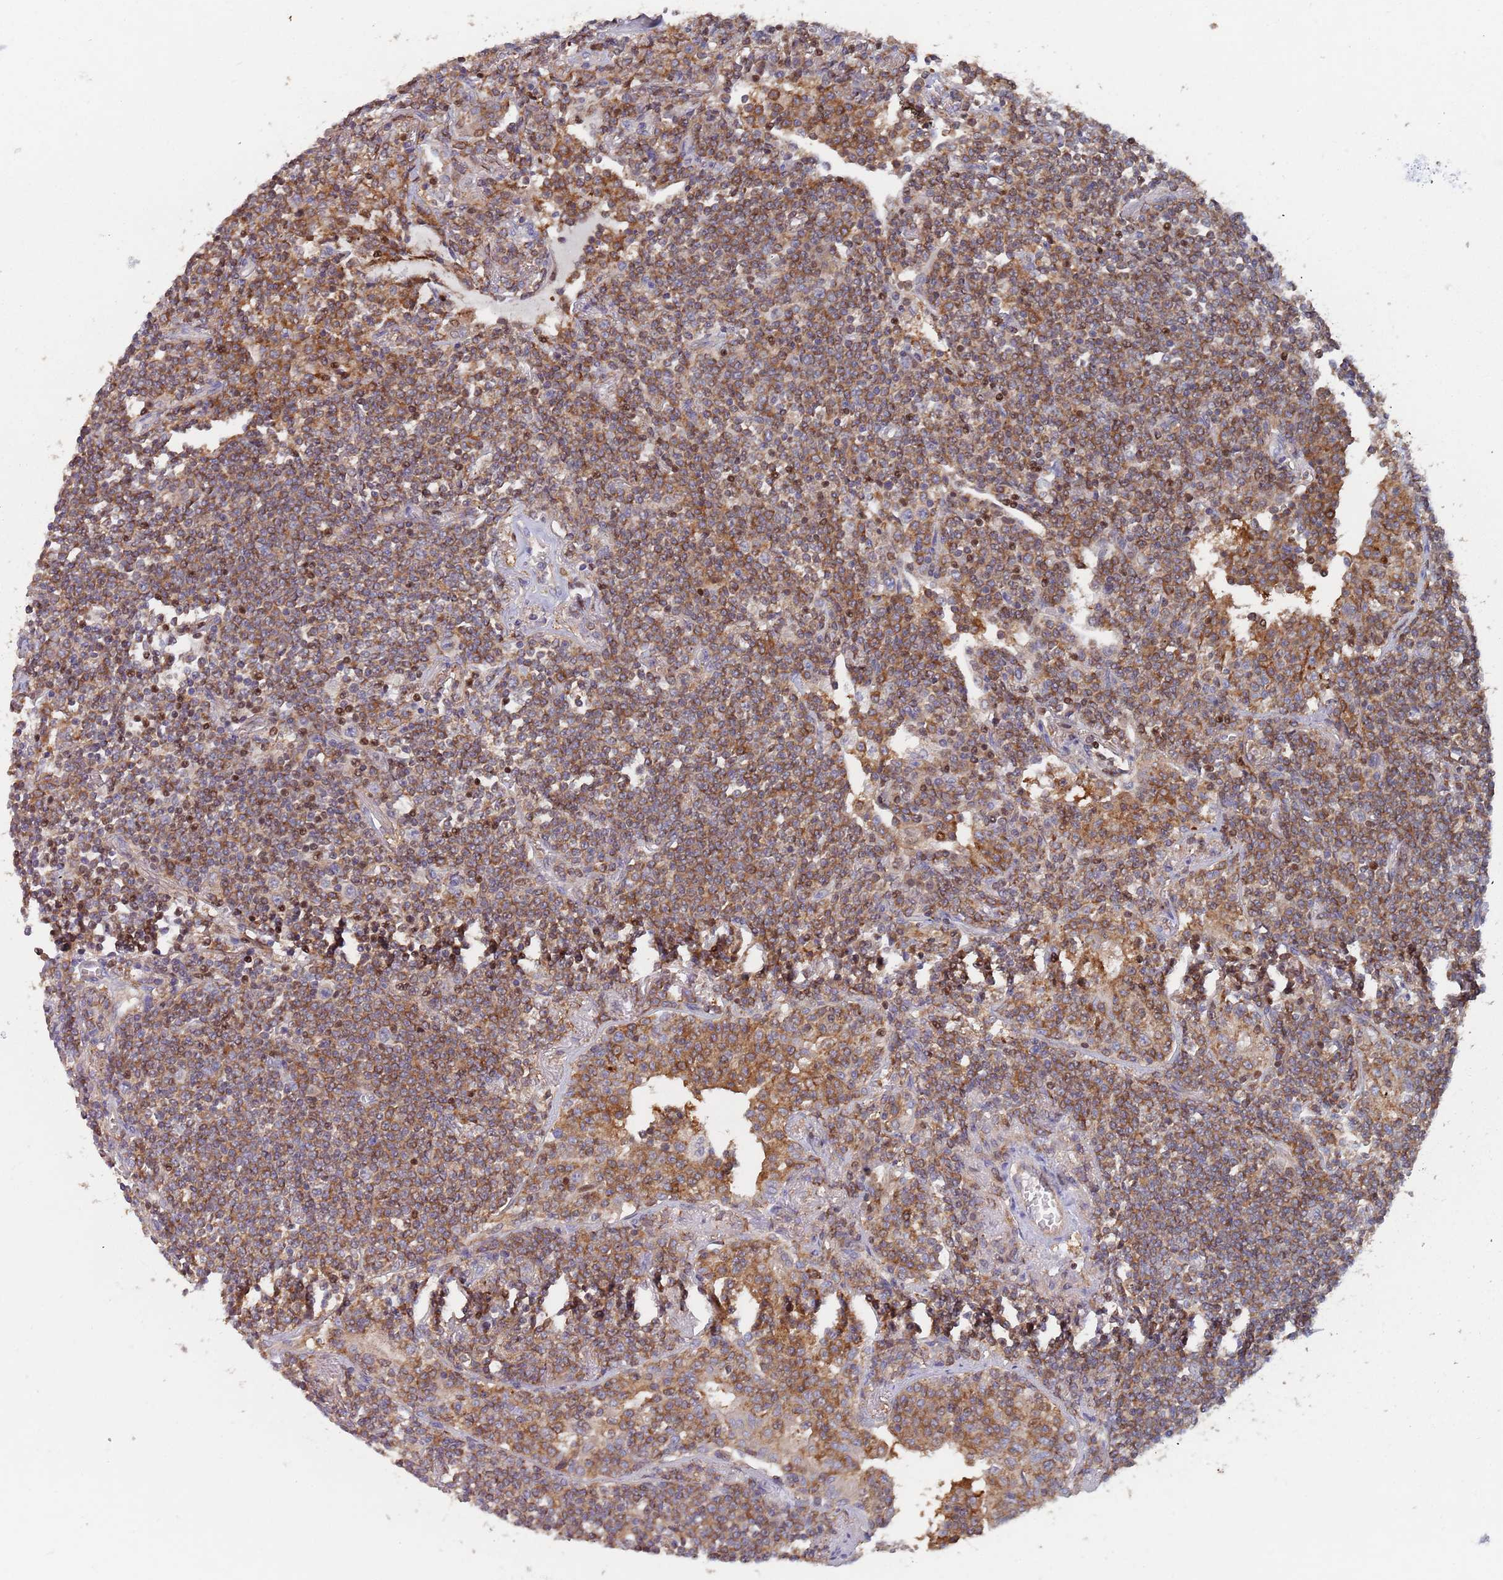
{"staining": {"intensity": "moderate", "quantity": ">75%", "location": "cytoplasmic/membranous"}, "tissue": "lymphoma", "cell_type": "Tumor cells", "image_type": "cancer", "snomed": [{"axis": "morphology", "description": "Malignant lymphoma, non-Hodgkin's type, Low grade"}, {"axis": "topography", "description": "Lung"}], "caption": "An IHC micrograph of tumor tissue is shown. Protein staining in brown highlights moderate cytoplasmic/membranous positivity in lymphoma within tumor cells.", "gene": "GDI2", "patient": {"sex": "female", "age": 71}}